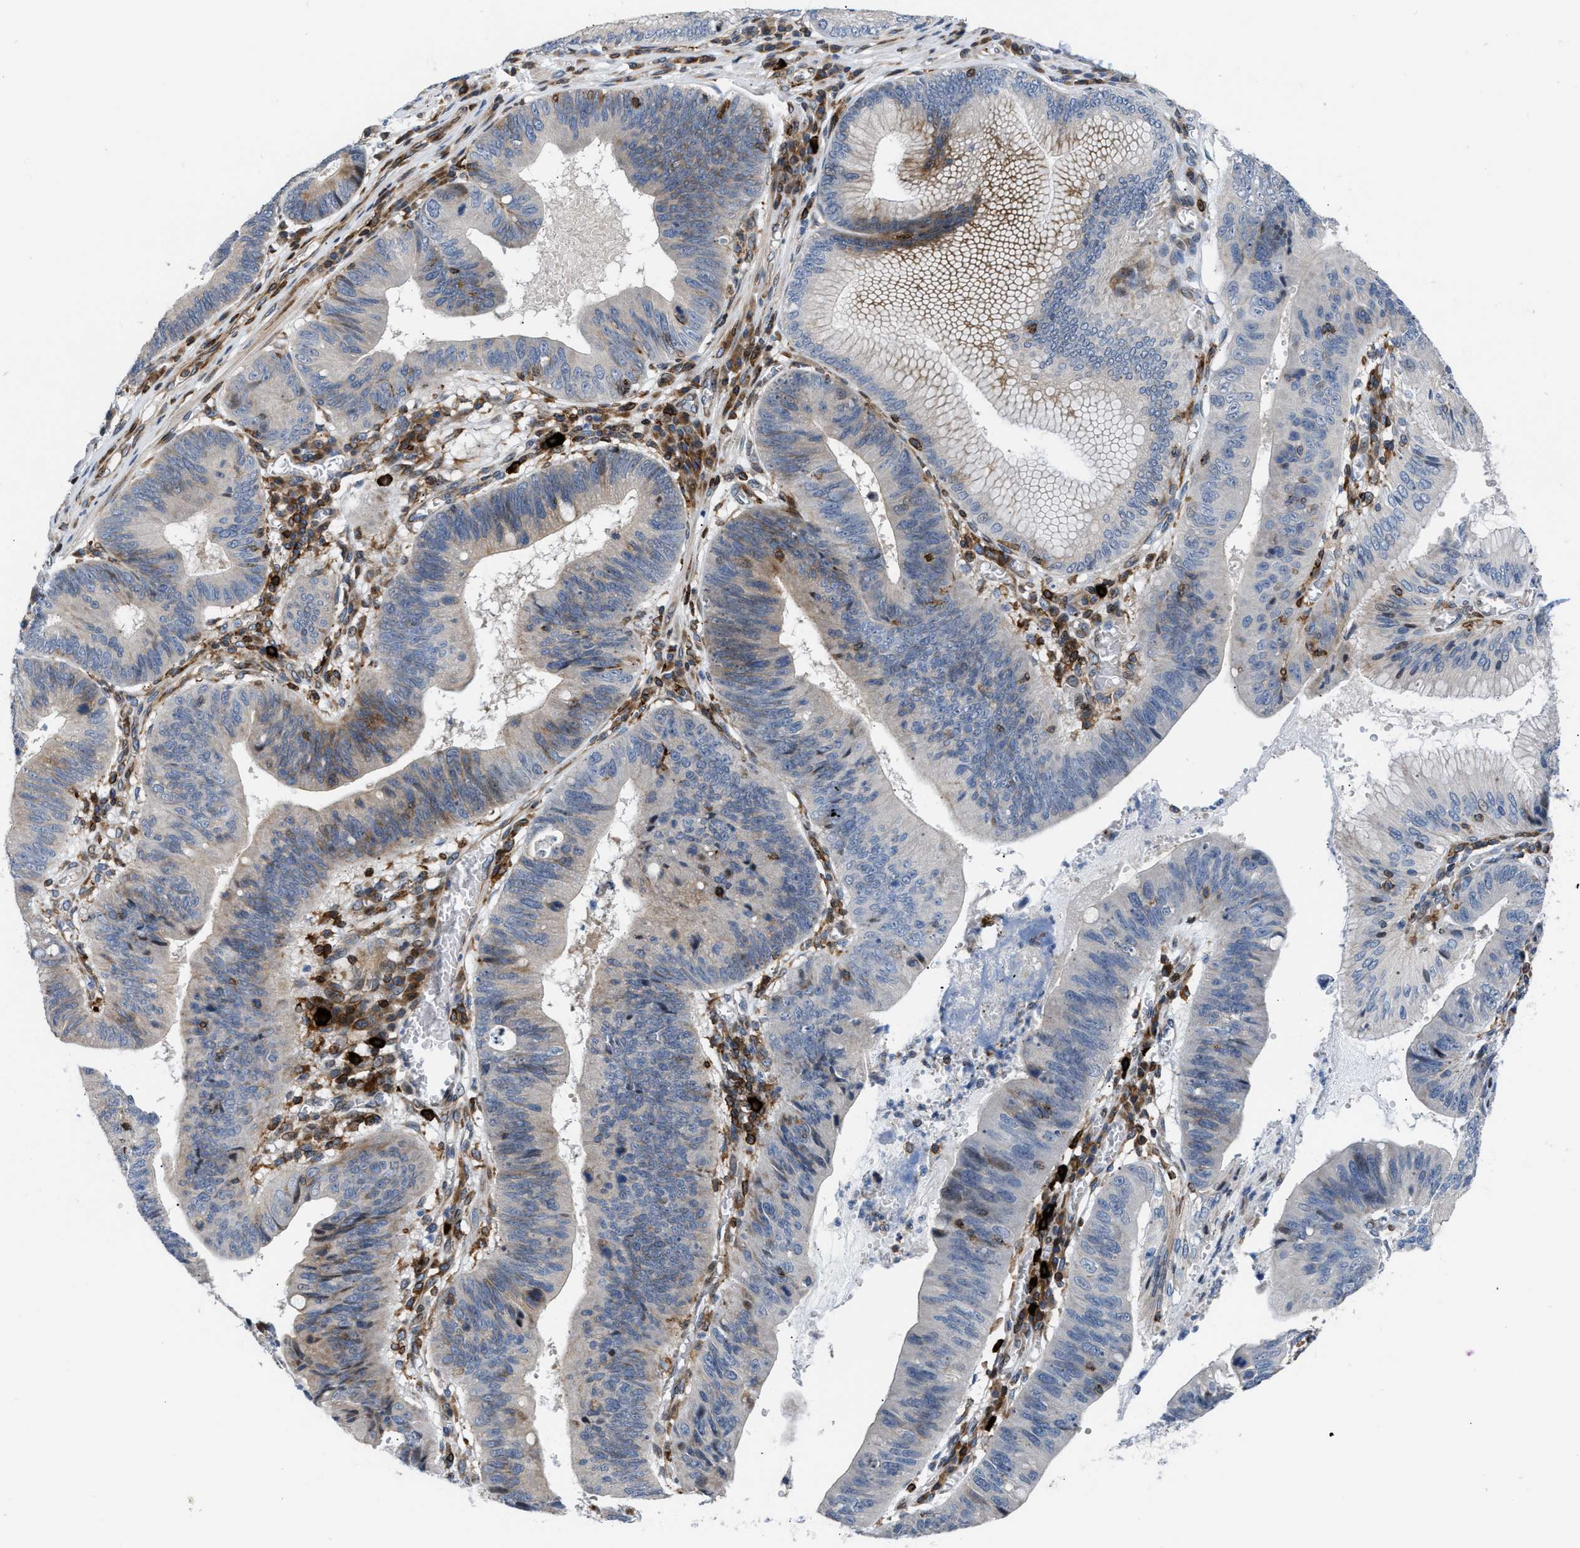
{"staining": {"intensity": "weak", "quantity": "<25%", "location": "cytoplasmic/membranous"}, "tissue": "stomach cancer", "cell_type": "Tumor cells", "image_type": "cancer", "snomed": [{"axis": "morphology", "description": "Adenocarcinoma, NOS"}, {"axis": "topography", "description": "Stomach"}], "caption": "Immunohistochemistry of stomach adenocarcinoma exhibits no expression in tumor cells.", "gene": "ATP9A", "patient": {"sex": "male", "age": 59}}